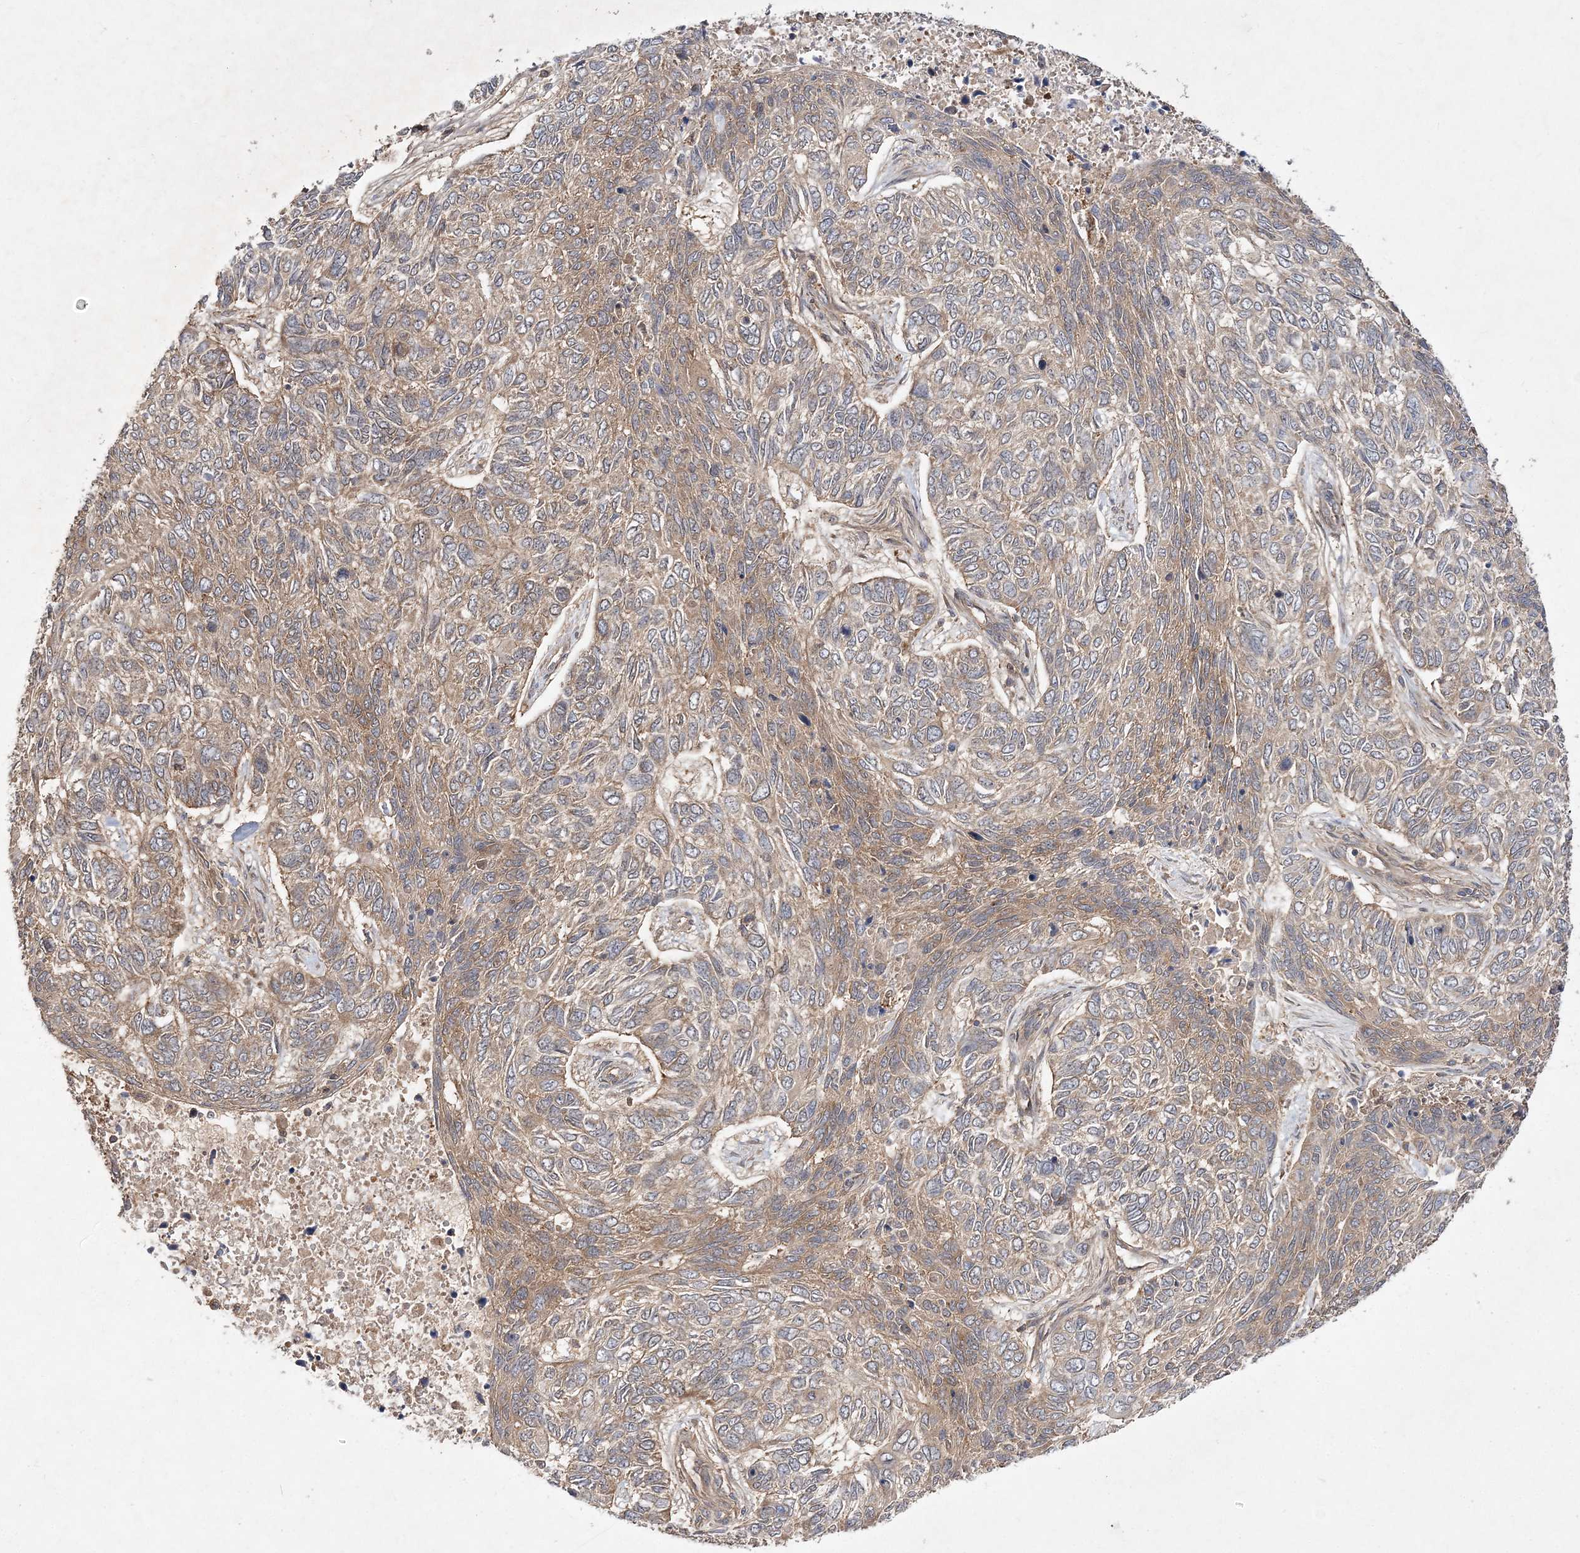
{"staining": {"intensity": "moderate", "quantity": "25%-75%", "location": "cytoplasmic/membranous"}, "tissue": "skin cancer", "cell_type": "Tumor cells", "image_type": "cancer", "snomed": [{"axis": "morphology", "description": "Basal cell carcinoma"}, {"axis": "topography", "description": "Skin"}], "caption": "This photomicrograph demonstrates immunohistochemistry (IHC) staining of skin basal cell carcinoma, with medium moderate cytoplasmic/membranous staining in about 25%-75% of tumor cells.", "gene": "TMEM9B", "patient": {"sex": "female", "age": 65}}